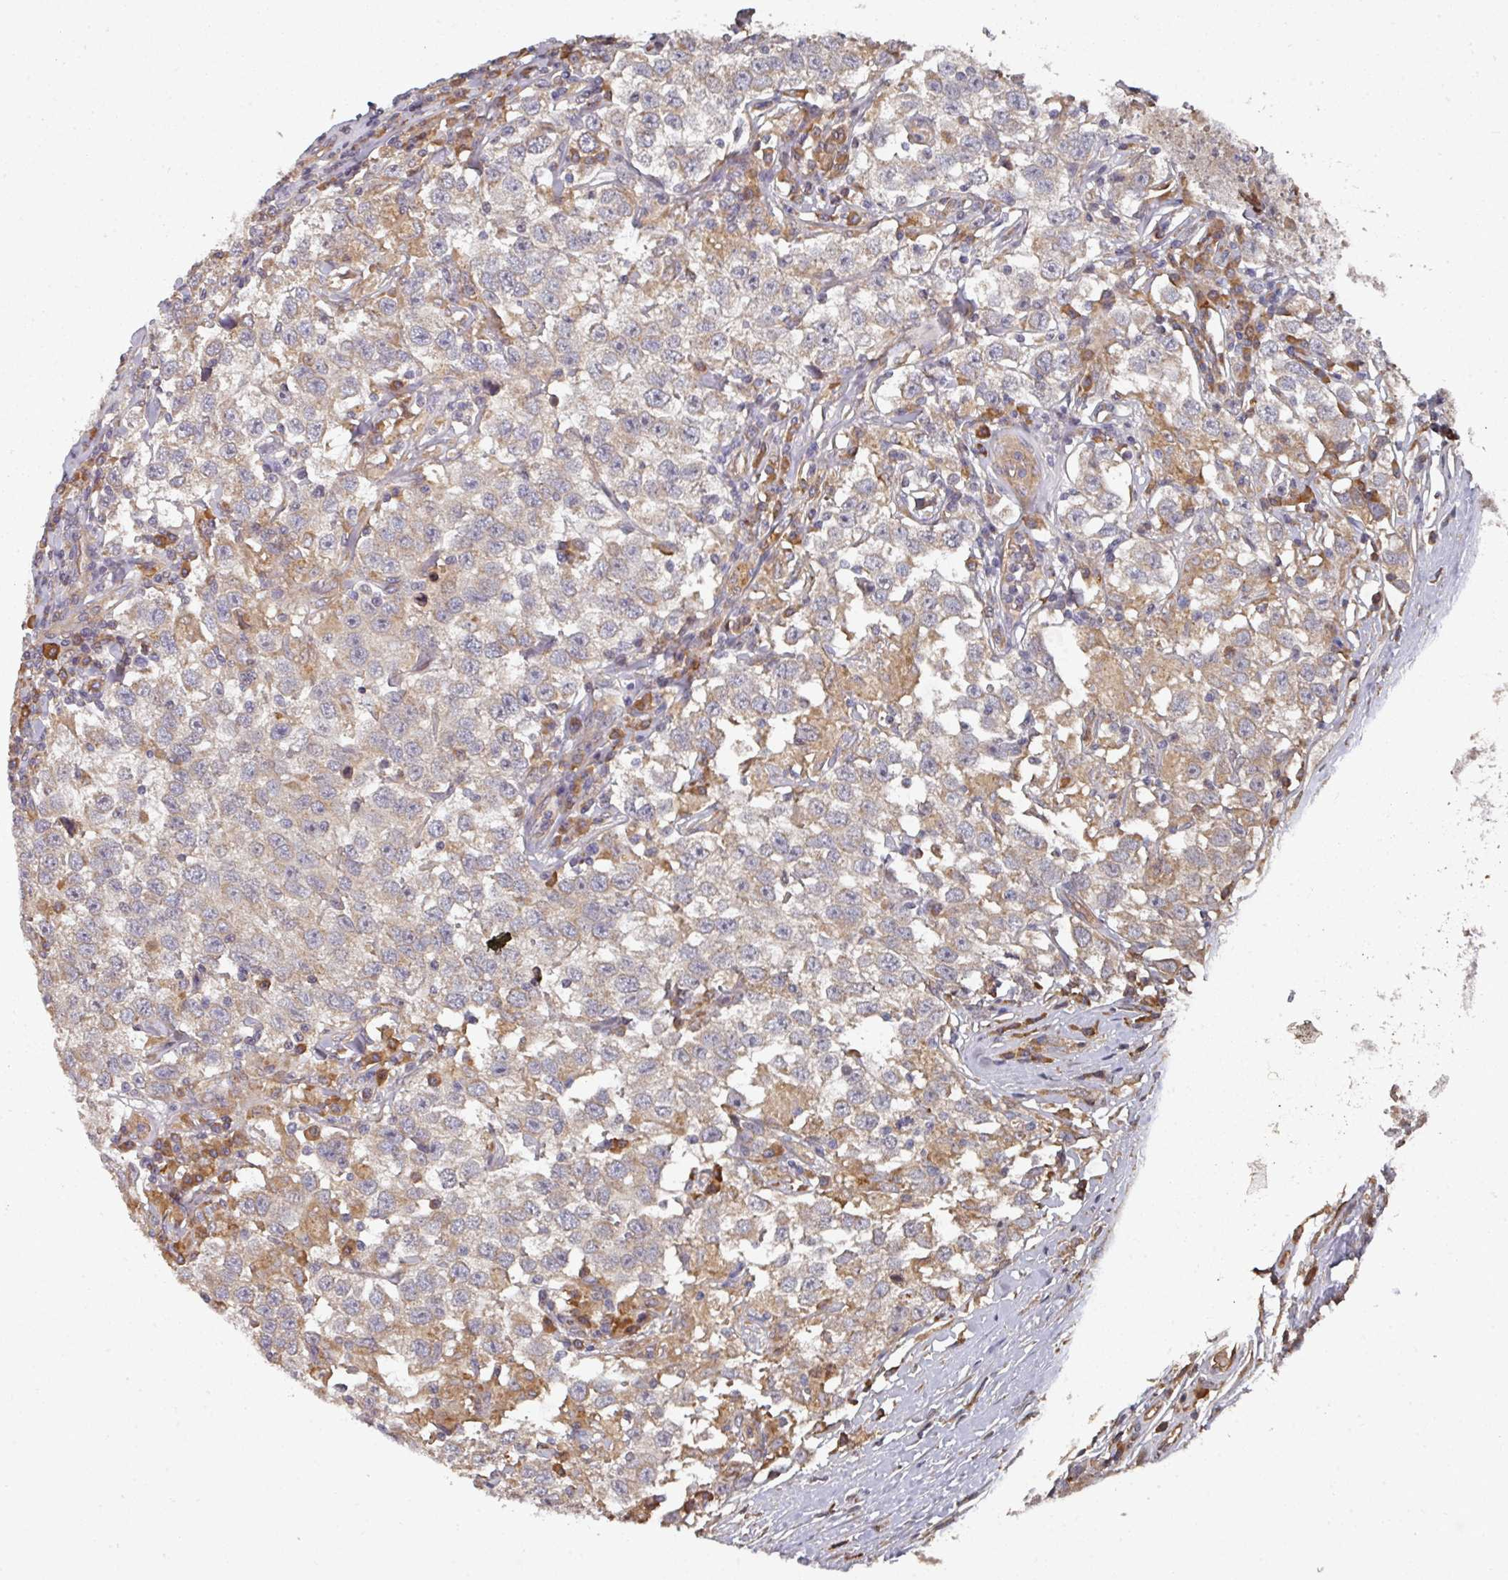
{"staining": {"intensity": "moderate", "quantity": "25%-75%", "location": "cytoplasmic/membranous"}, "tissue": "testis cancer", "cell_type": "Tumor cells", "image_type": "cancer", "snomed": [{"axis": "morphology", "description": "Seminoma, NOS"}, {"axis": "topography", "description": "Testis"}], "caption": "Testis cancer stained with a brown dye exhibits moderate cytoplasmic/membranous positive staining in approximately 25%-75% of tumor cells.", "gene": "EDEM2", "patient": {"sex": "male", "age": 41}}